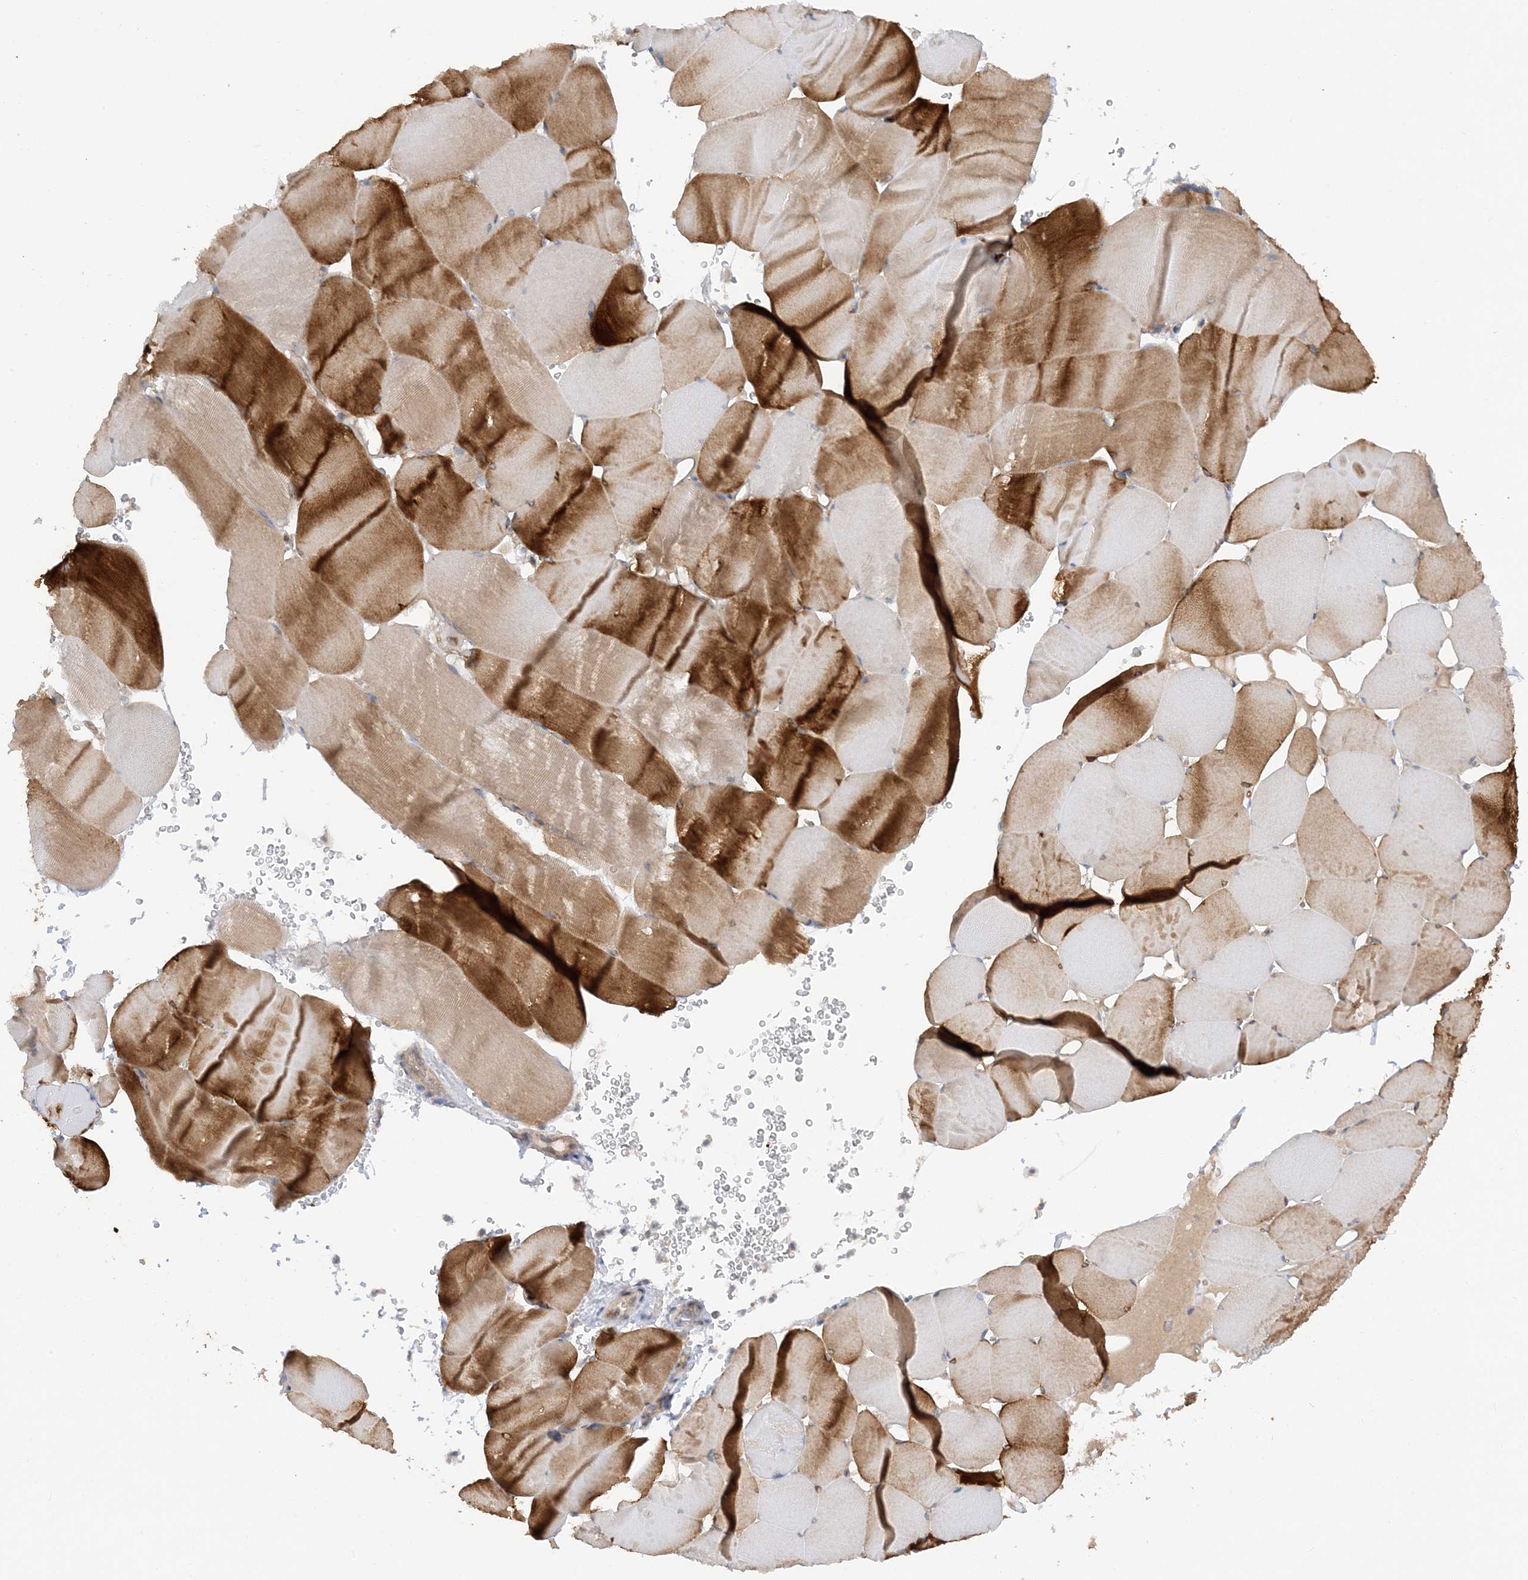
{"staining": {"intensity": "moderate", "quantity": "25%-75%", "location": "cytoplasmic/membranous"}, "tissue": "skeletal muscle", "cell_type": "Myocytes", "image_type": "normal", "snomed": [{"axis": "morphology", "description": "Normal tissue, NOS"}, {"axis": "topography", "description": "Skeletal muscle"}], "caption": "Immunohistochemistry (IHC) photomicrograph of normal skeletal muscle stained for a protein (brown), which reveals medium levels of moderate cytoplasmic/membranous expression in approximately 25%-75% of myocytes.", "gene": "PHACTR2", "patient": {"sex": "male", "age": 62}}